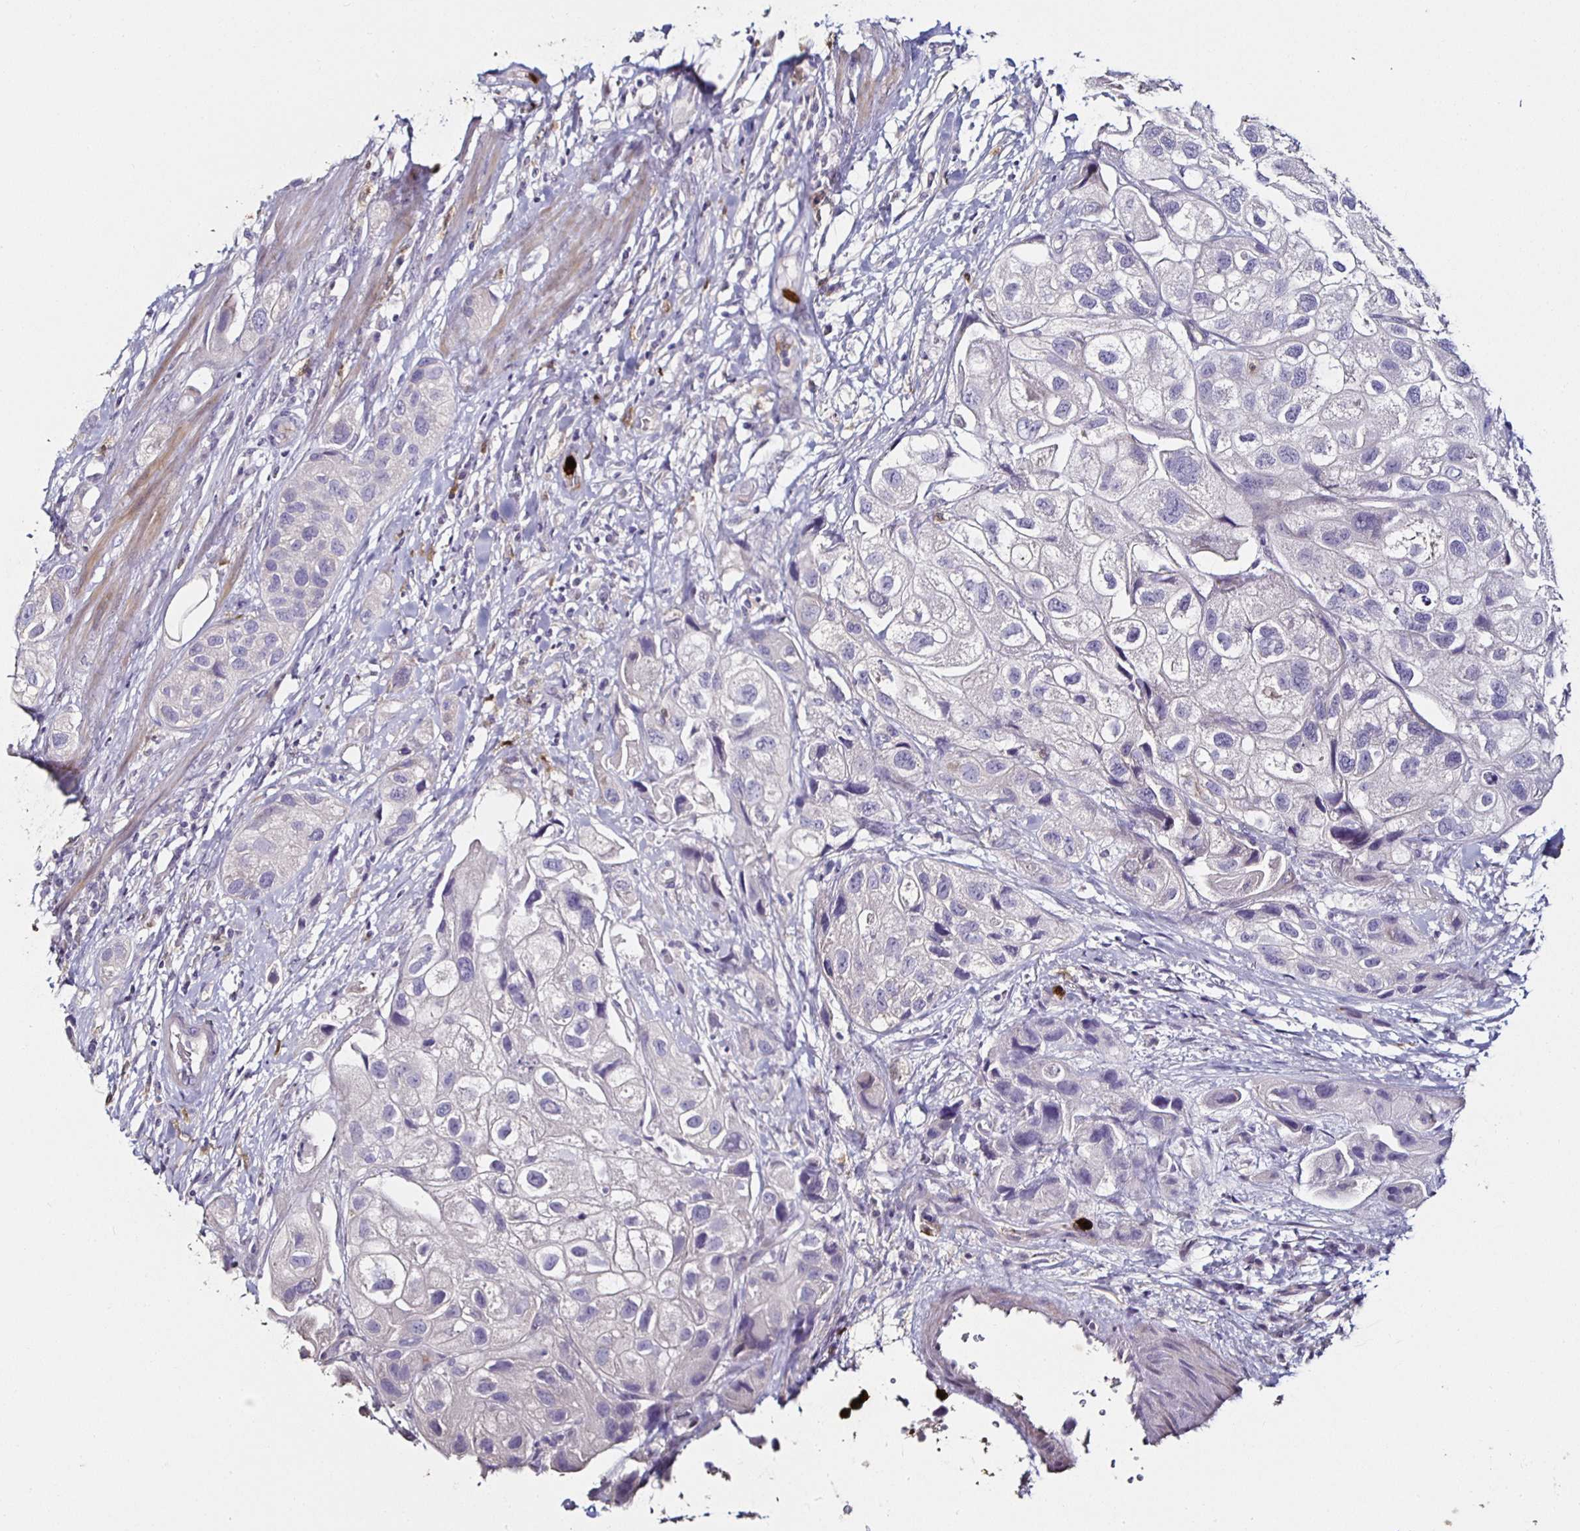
{"staining": {"intensity": "negative", "quantity": "none", "location": "none"}, "tissue": "urothelial cancer", "cell_type": "Tumor cells", "image_type": "cancer", "snomed": [{"axis": "morphology", "description": "Urothelial carcinoma, High grade"}, {"axis": "topography", "description": "Urinary bladder"}], "caption": "High-grade urothelial carcinoma was stained to show a protein in brown. There is no significant staining in tumor cells.", "gene": "TLR4", "patient": {"sex": "female", "age": 64}}